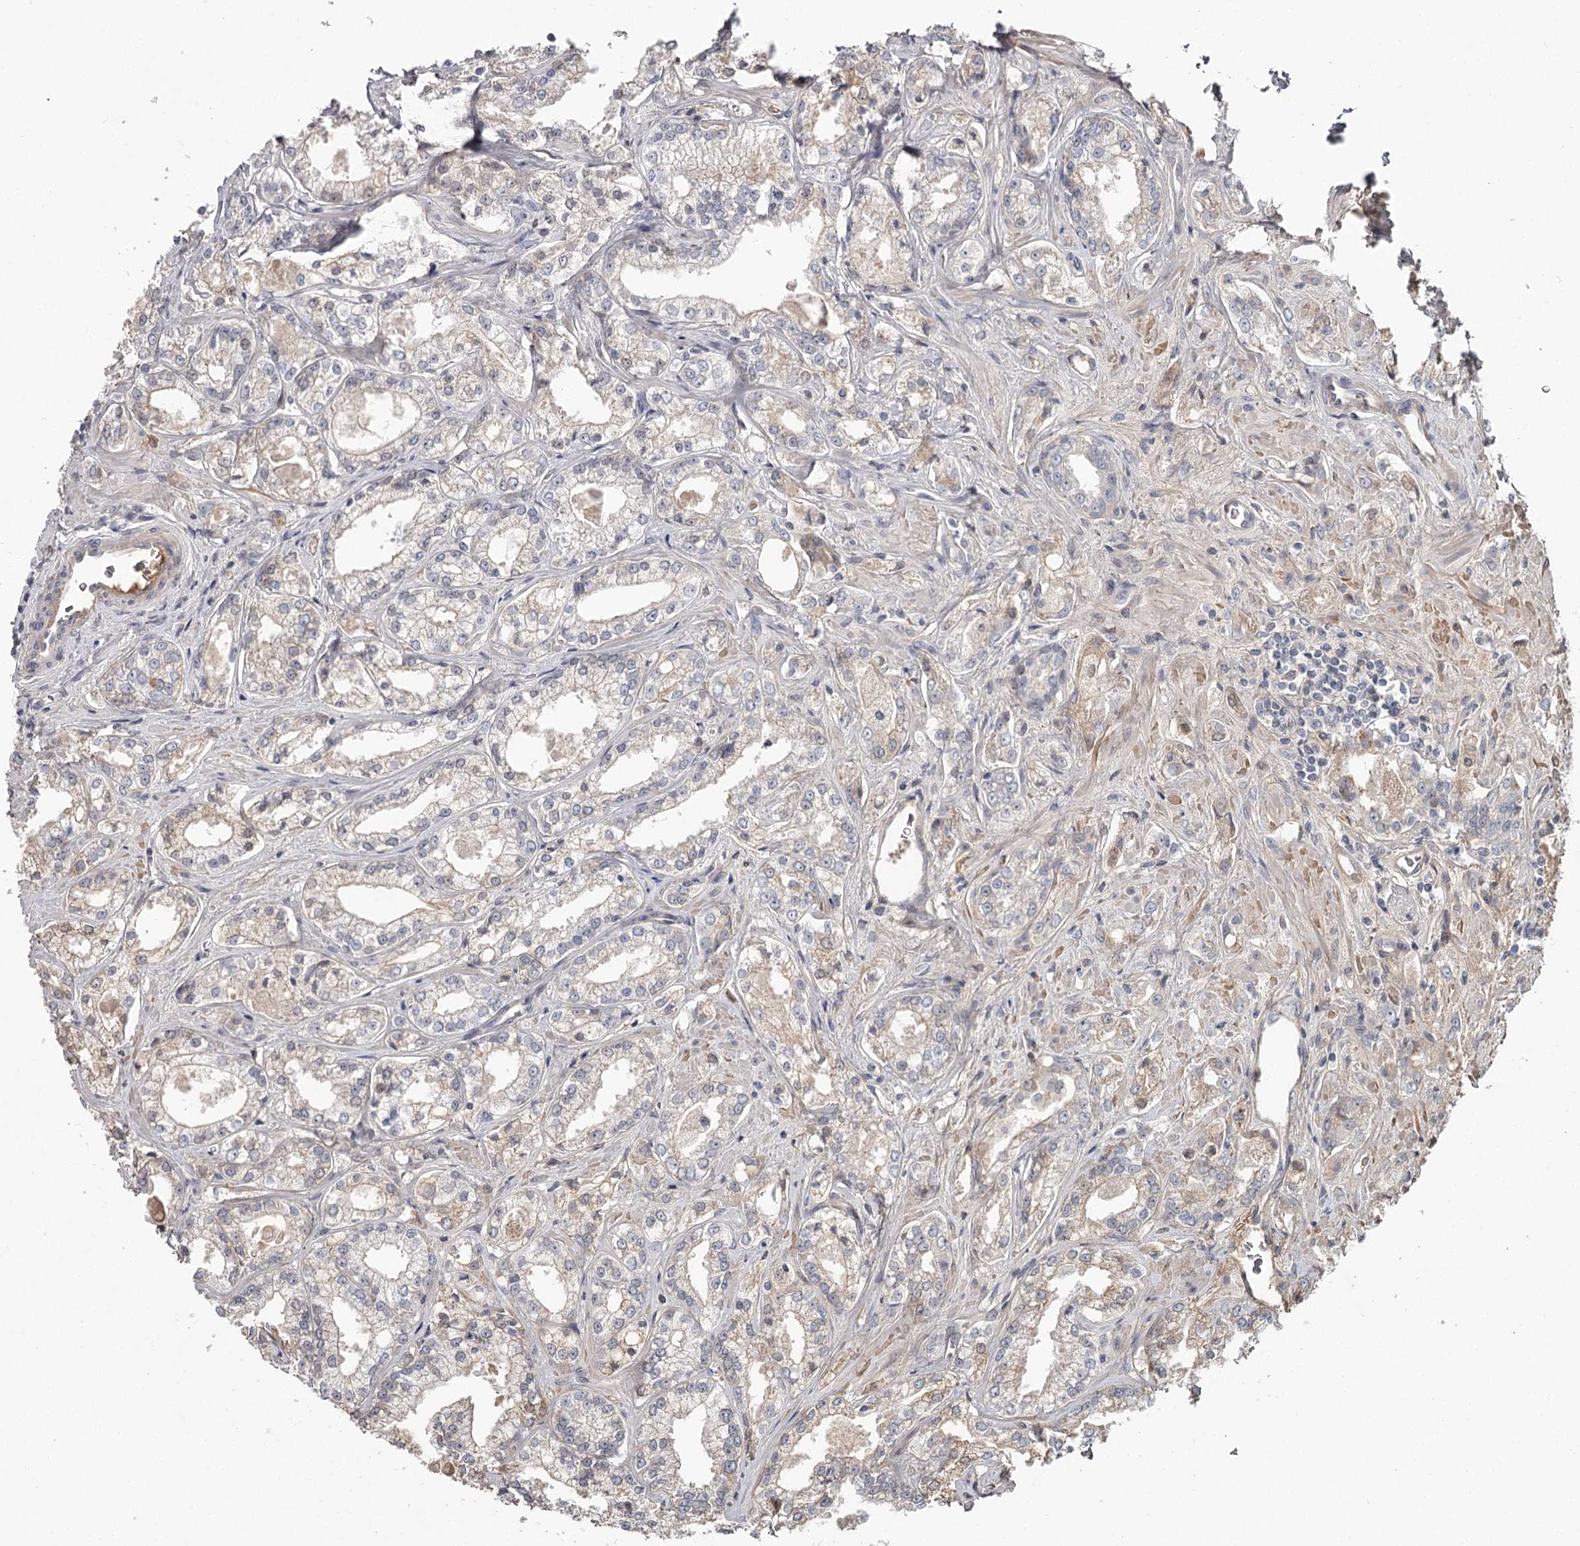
{"staining": {"intensity": "weak", "quantity": "<25%", "location": "cytoplasmic/membranous"}, "tissue": "prostate cancer", "cell_type": "Tumor cells", "image_type": "cancer", "snomed": [{"axis": "morphology", "description": "Adenocarcinoma, Low grade"}, {"axis": "topography", "description": "Prostate"}], "caption": "Protein analysis of prostate cancer (adenocarcinoma (low-grade)) exhibits no significant staining in tumor cells.", "gene": "DHRS9", "patient": {"sex": "male", "age": 47}}